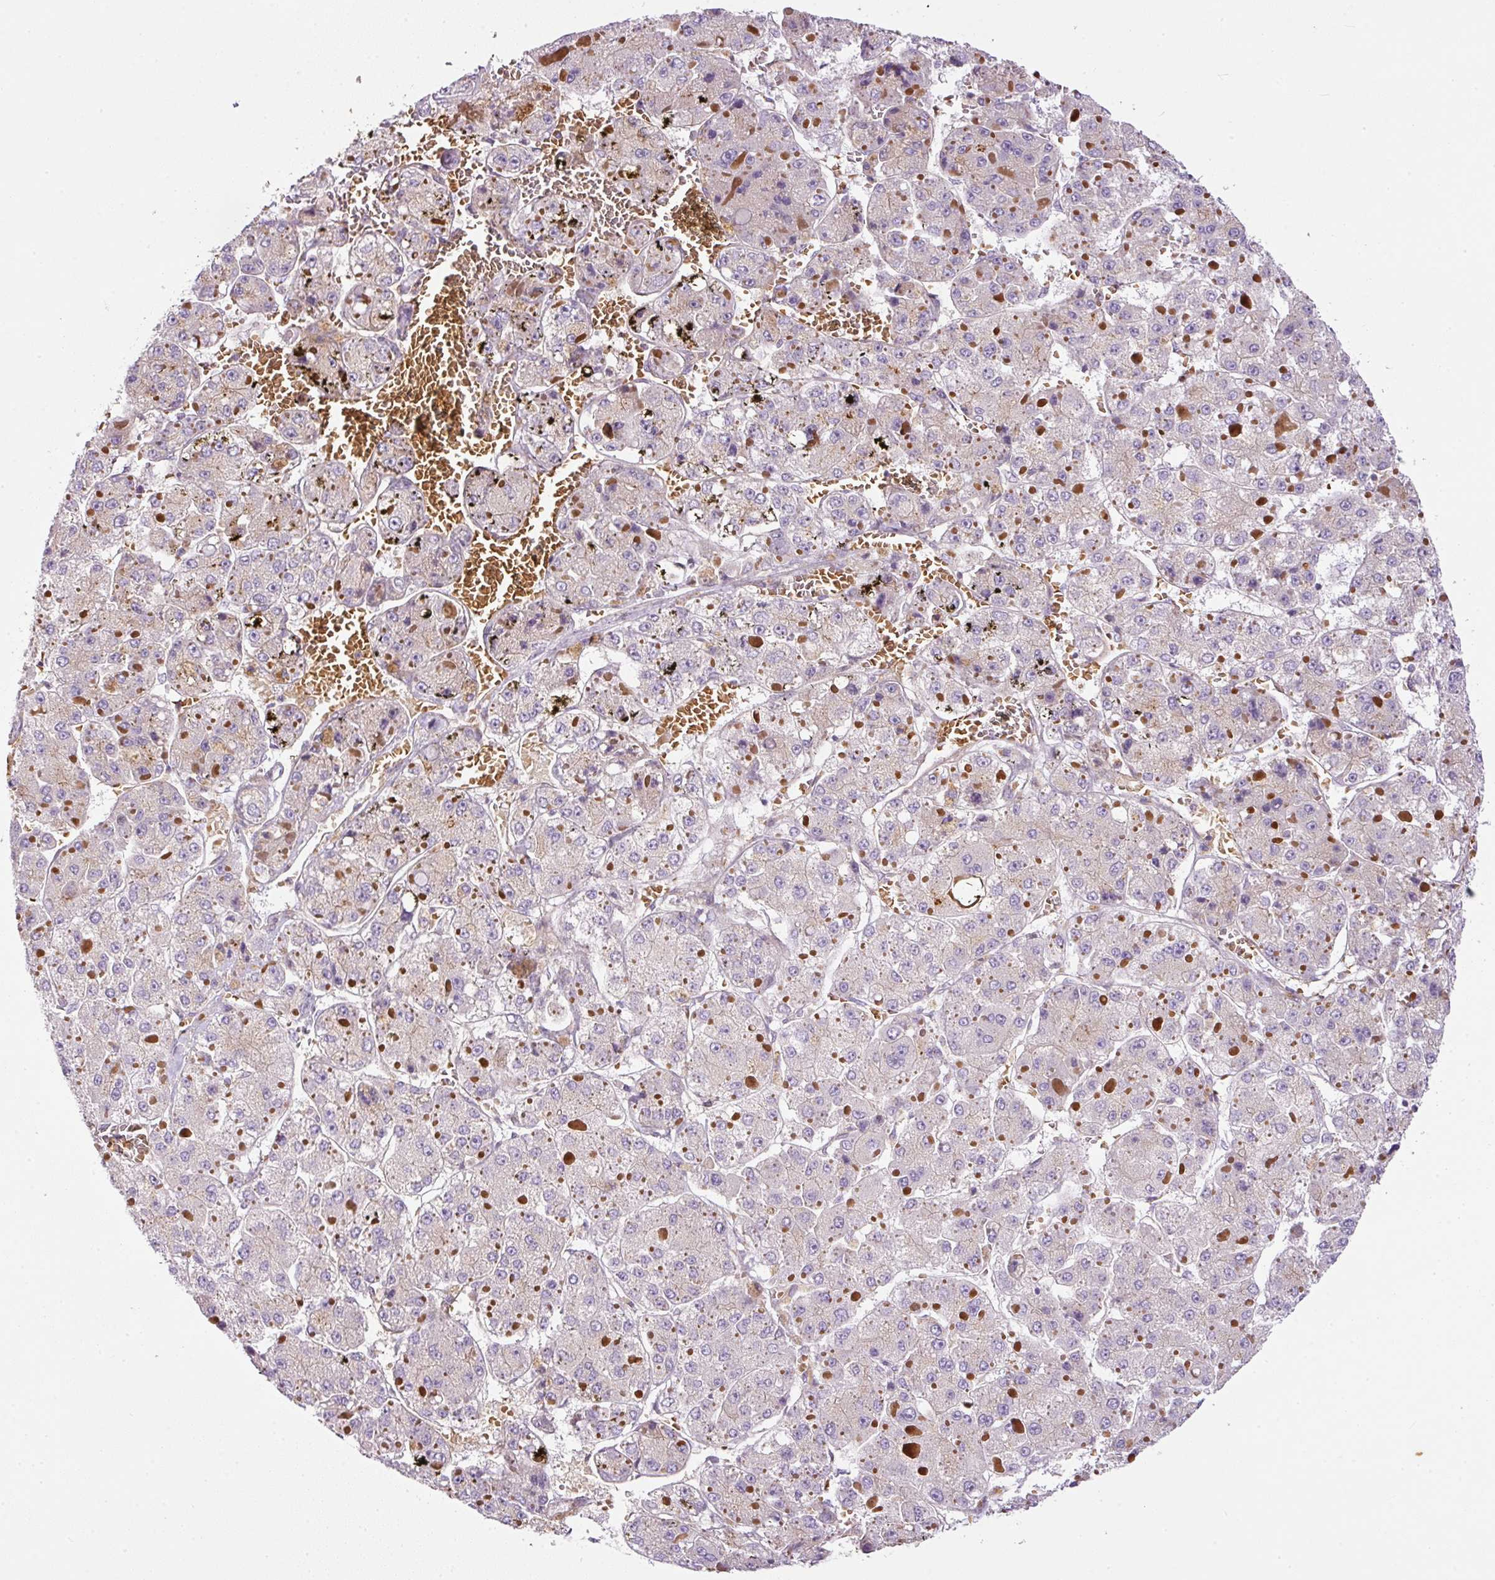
{"staining": {"intensity": "negative", "quantity": "none", "location": "none"}, "tissue": "liver cancer", "cell_type": "Tumor cells", "image_type": "cancer", "snomed": [{"axis": "morphology", "description": "Carcinoma, Hepatocellular, NOS"}, {"axis": "topography", "description": "Liver"}], "caption": "This photomicrograph is of liver cancer (hepatocellular carcinoma) stained with immunohistochemistry to label a protein in brown with the nuclei are counter-stained blue. There is no staining in tumor cells.", "gene": "TBC1D2B", "patient": {"sex": "female", "age": 73}}